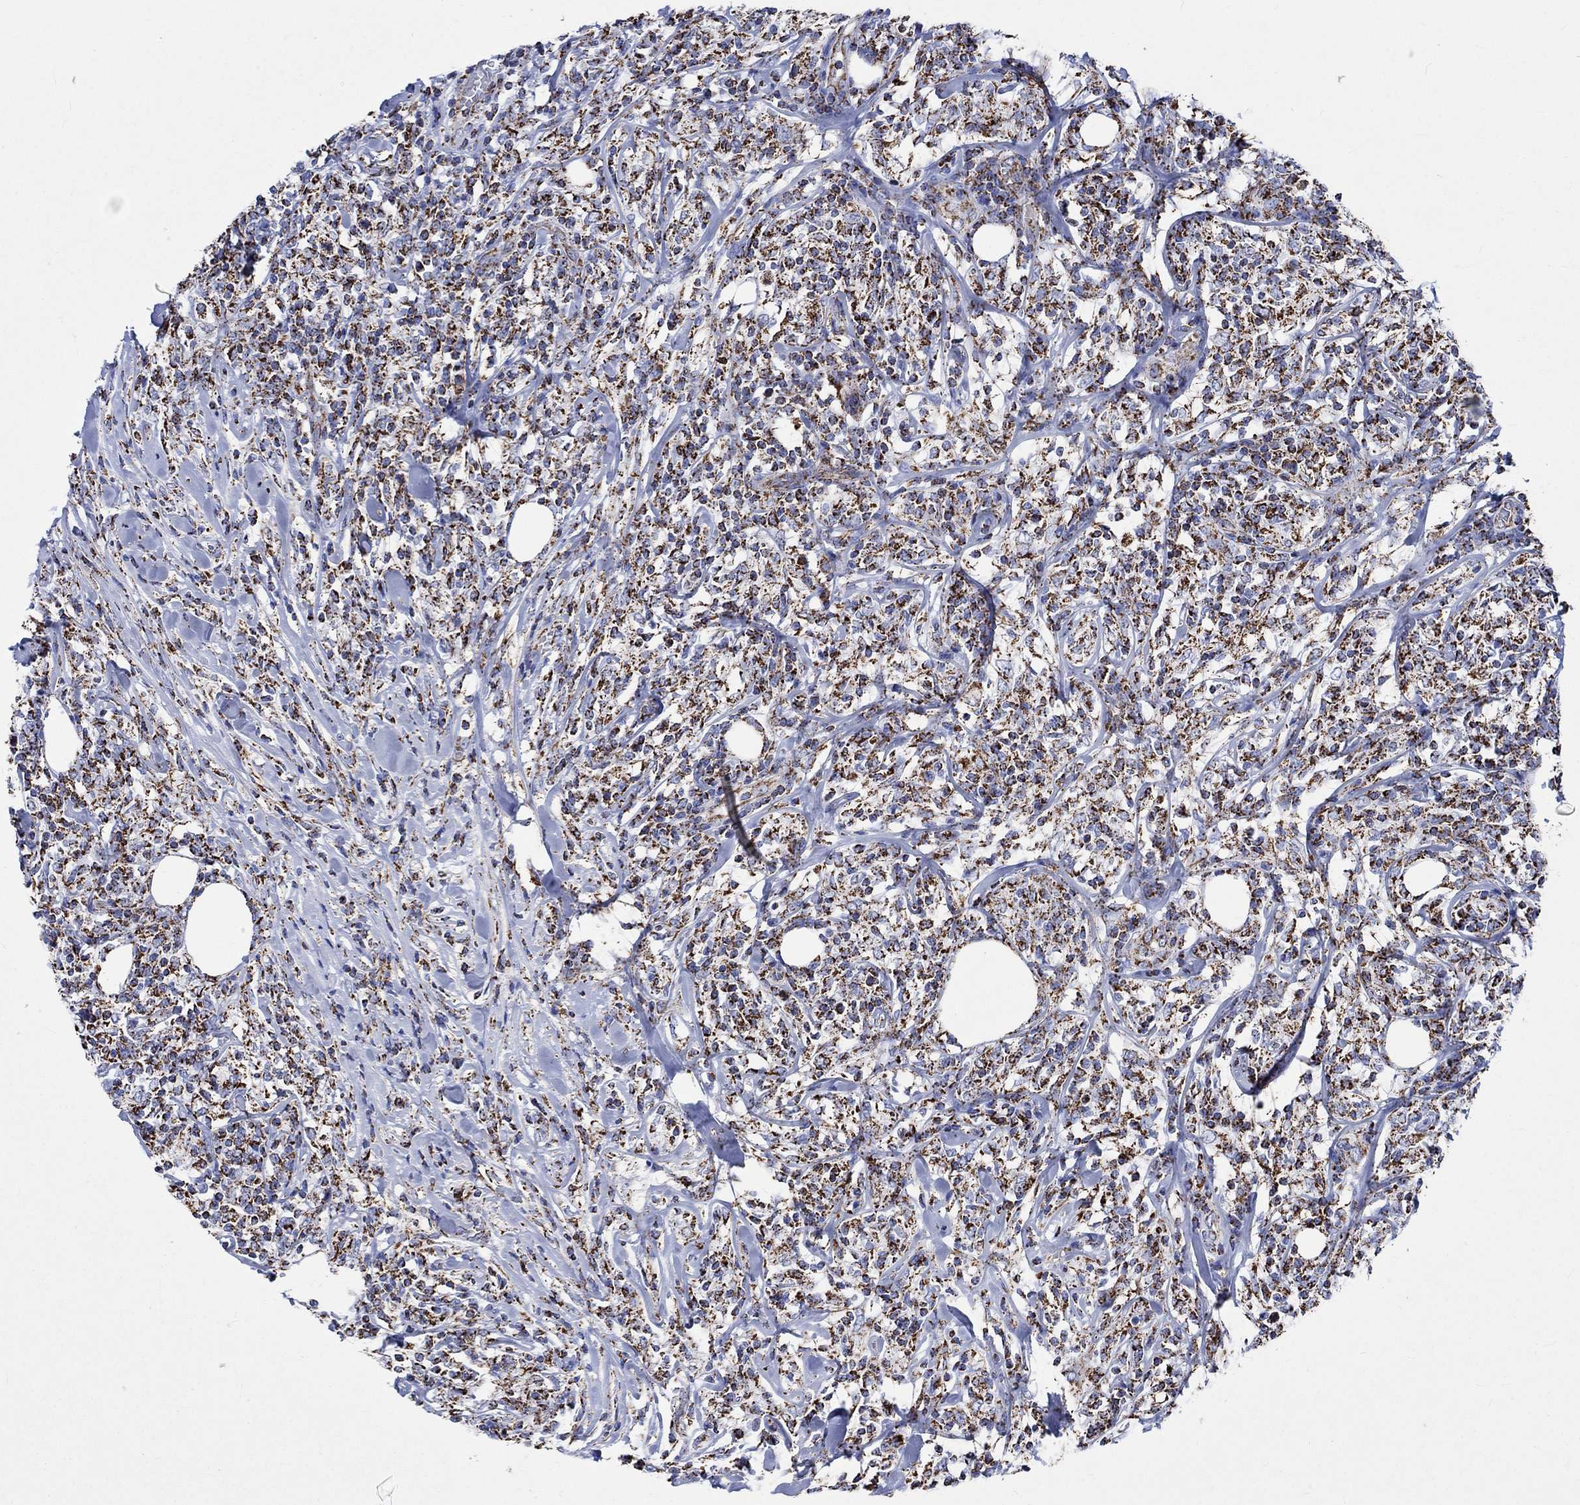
{"staining": {"intensity": "strong", "quantity": ">75%", "location": "cytoplasmic/membranous"}, "tissue": "lymphoma", "cell_type": "Tumor cells", "image_type": "cancer", "snomed": [{"axis": "morphology", "description": "Malignant lymphoma, non-Hodgkin's type, High grade"}, {"axis": "topography", "description": "Lymph node"}], "caption": "Lymphoma tissue reveals strong cytoplasmic/membranous expression in approximately >75% of tumor cells (IHC, brightfield microscopy, high magnification).", "gene": "RCE1", "patient": {"sex": "female", "age": 84}}